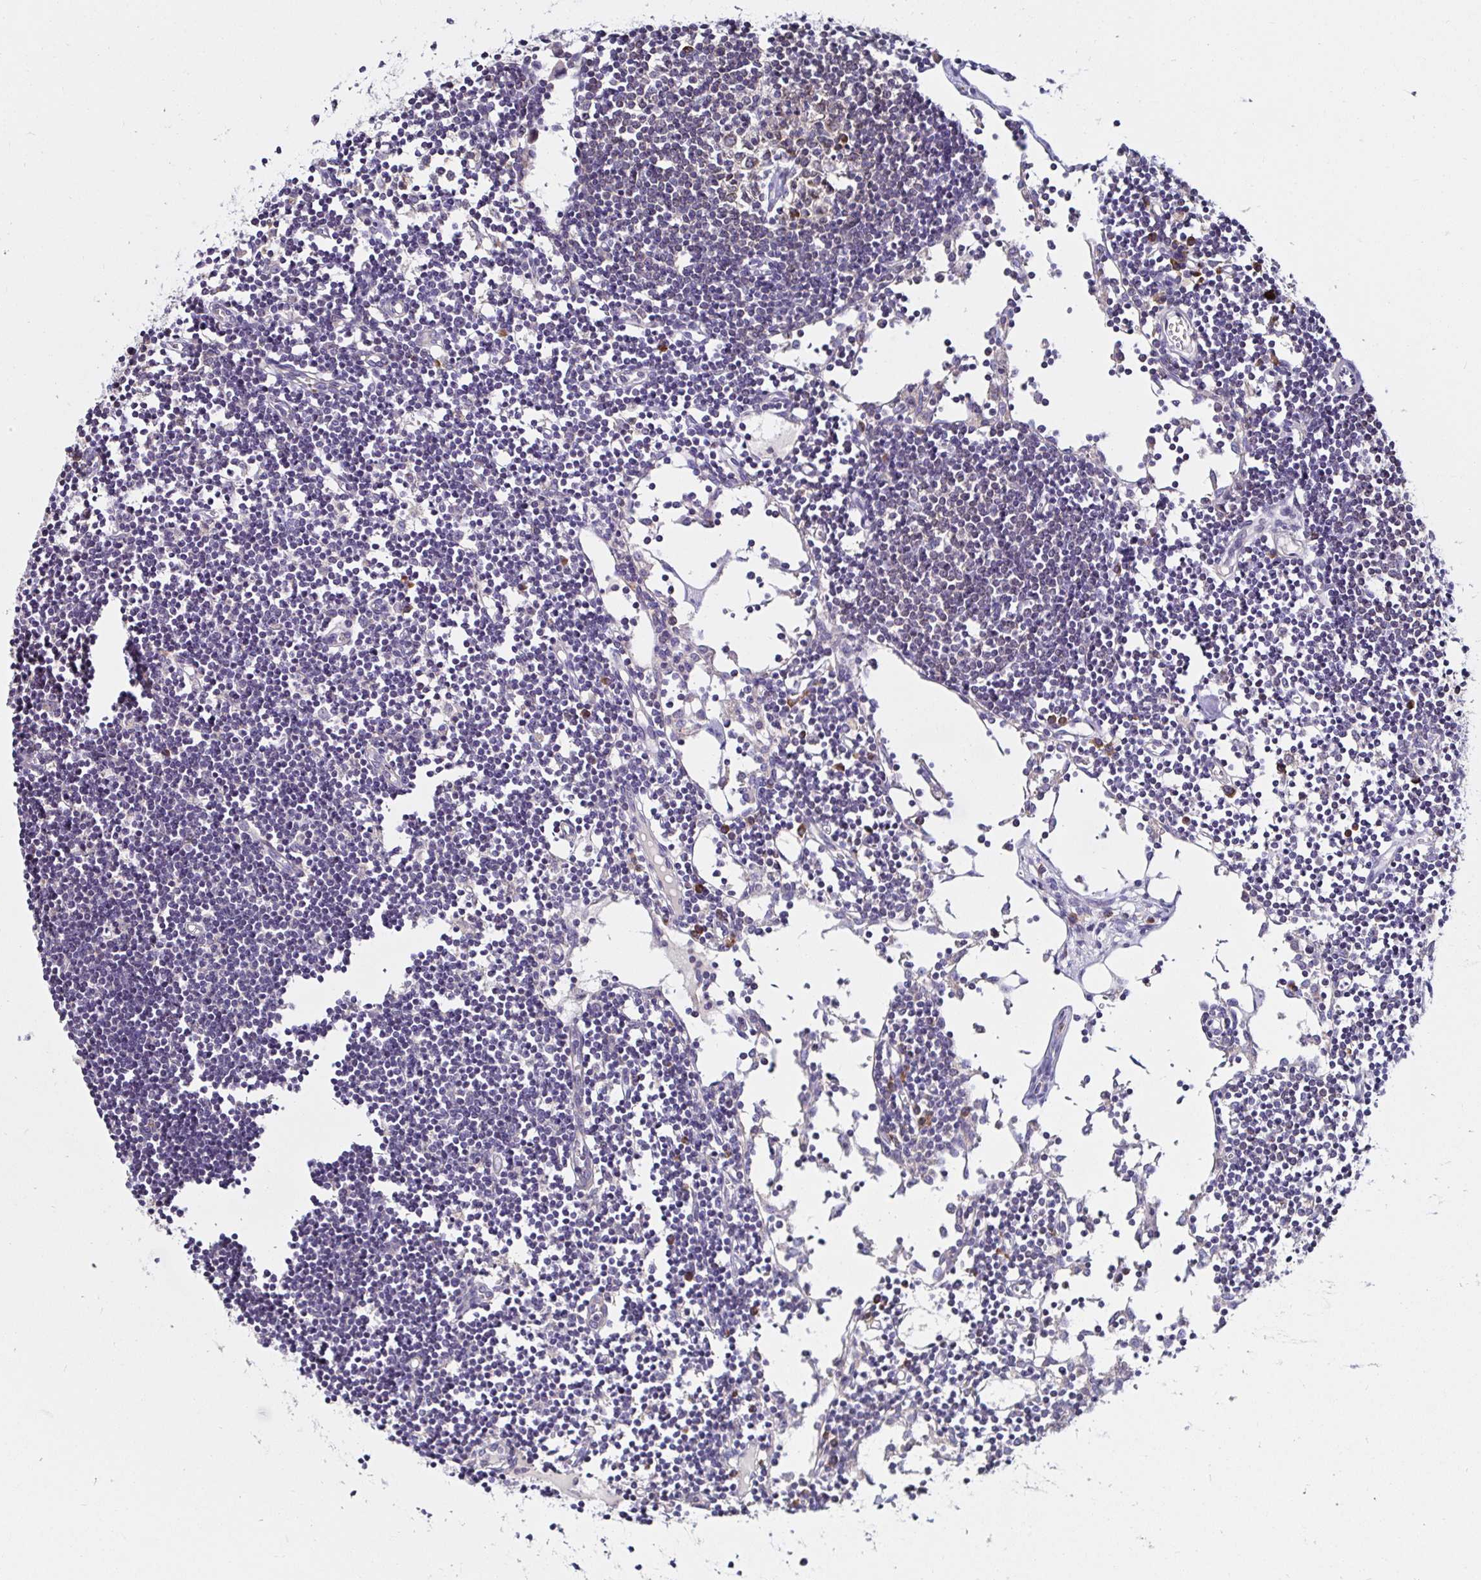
{"staining": {"intensity": "weak", "quantity": "<25%", "location": "cytoplasmic/membranous"}, "tissue": "lymph node", "cell_type": "Germinal center cells", "image_type": "normal", "snomed": [{"axis": "morphology", "description": "Normal tissue, NOS"}, {"axis": "topography", "description": "Lymph node"}], "caption": "Immunohistochemical staining of benign human lymph node demonstrates no significant staining in germinal center cells.", "gene": "VSIG2", "patient": {"sex": "female", "age": 65}}